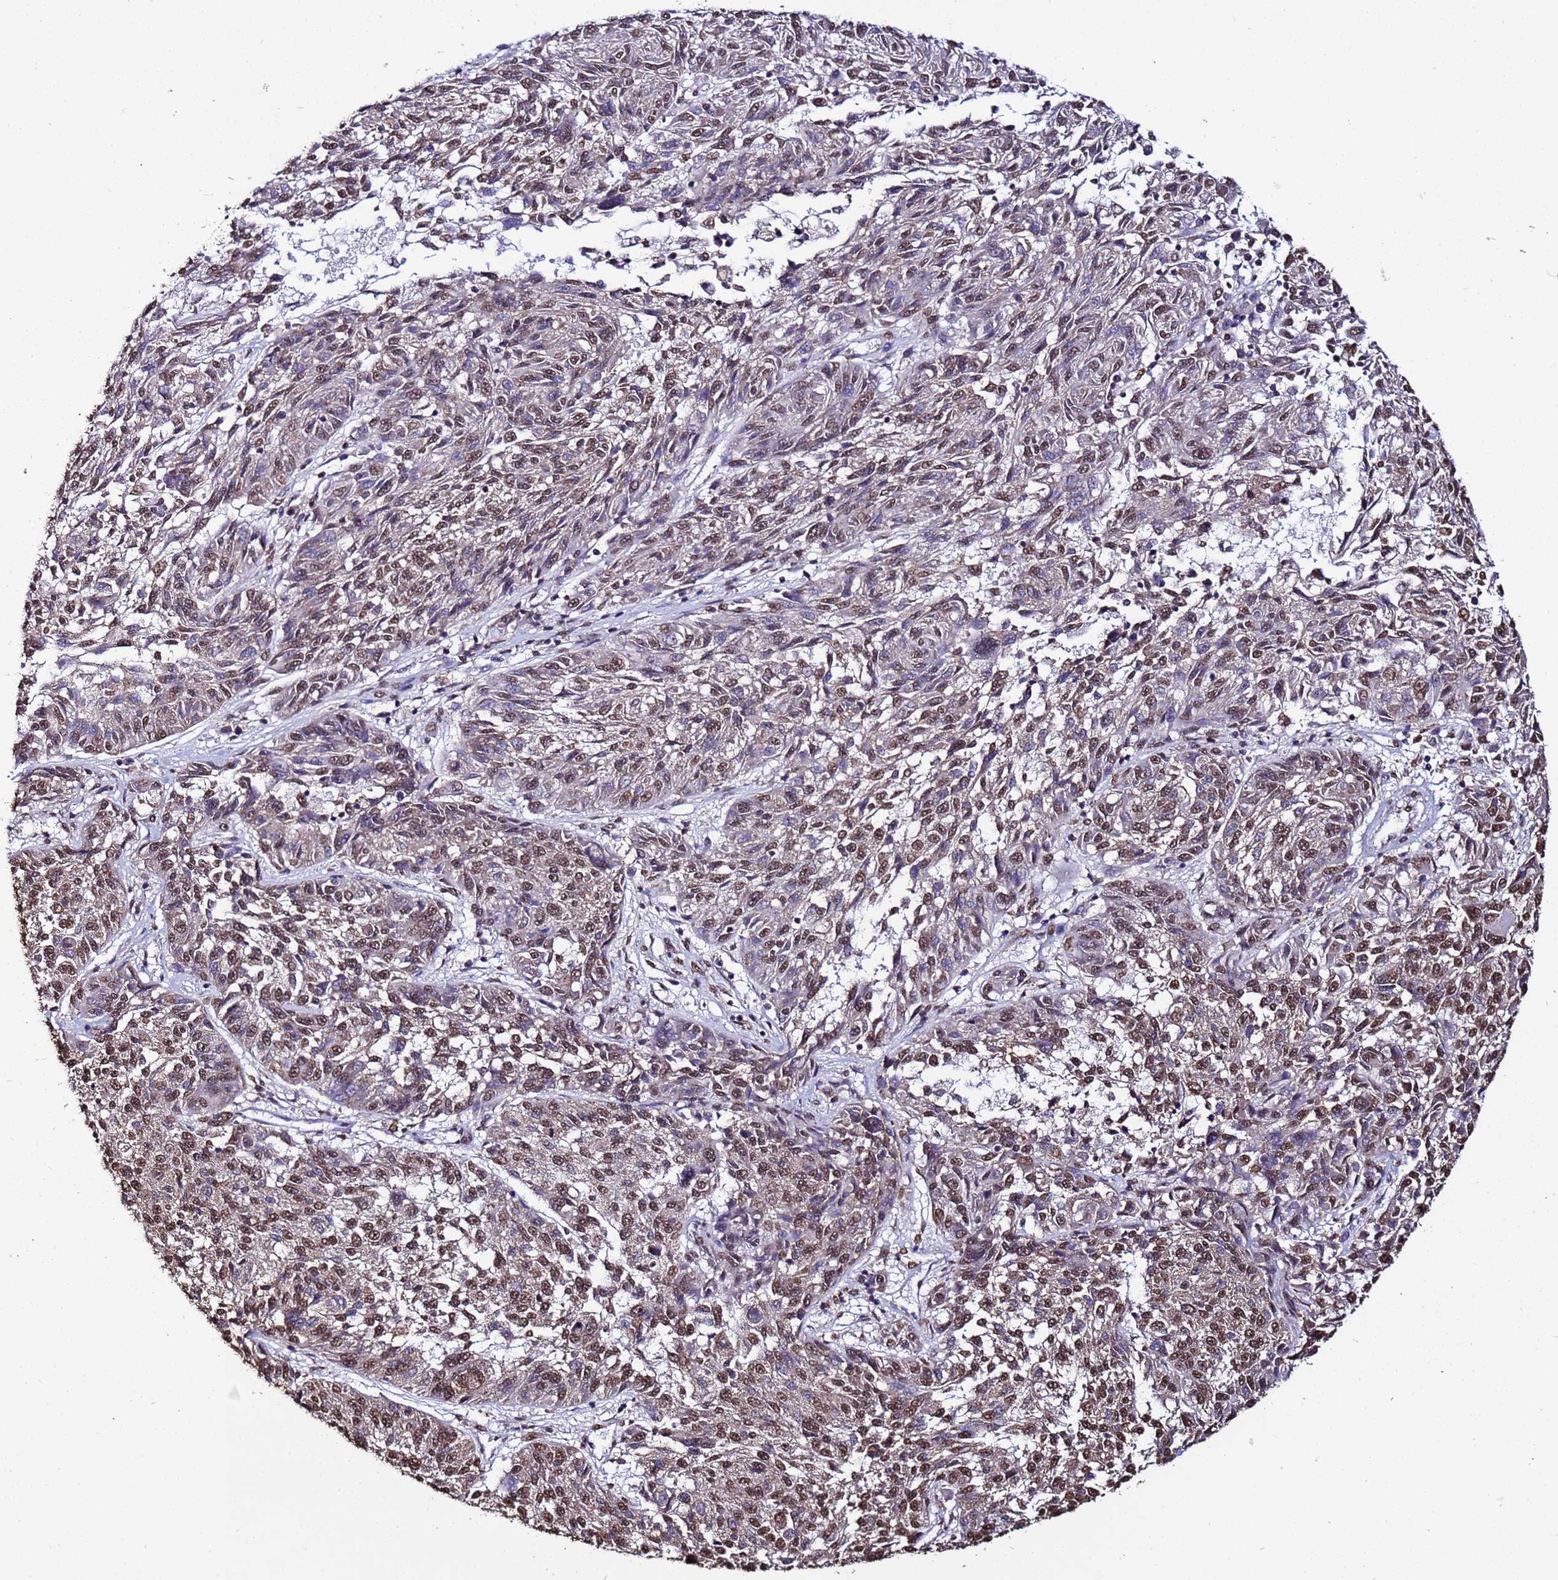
{"staining": {"intensity": "moderate", "quantity": ">75%", "location": "nuclear"}, "tissue": "melanoma", "cell_type": "Tumor cells", "image_type": "cancer", "snomed": [{"axis": "morphology", "description": "Malignant melanoma, NOS"}, {"axis": "topography", "description": "Skin"}], "caption": "Malignant melanoma stained with a brown dye shows moderate nuclear positive staining in approximately >75% of tumor cells.", "gene": "TRIP6", "patient": {"sex": "male", "age": 53}}